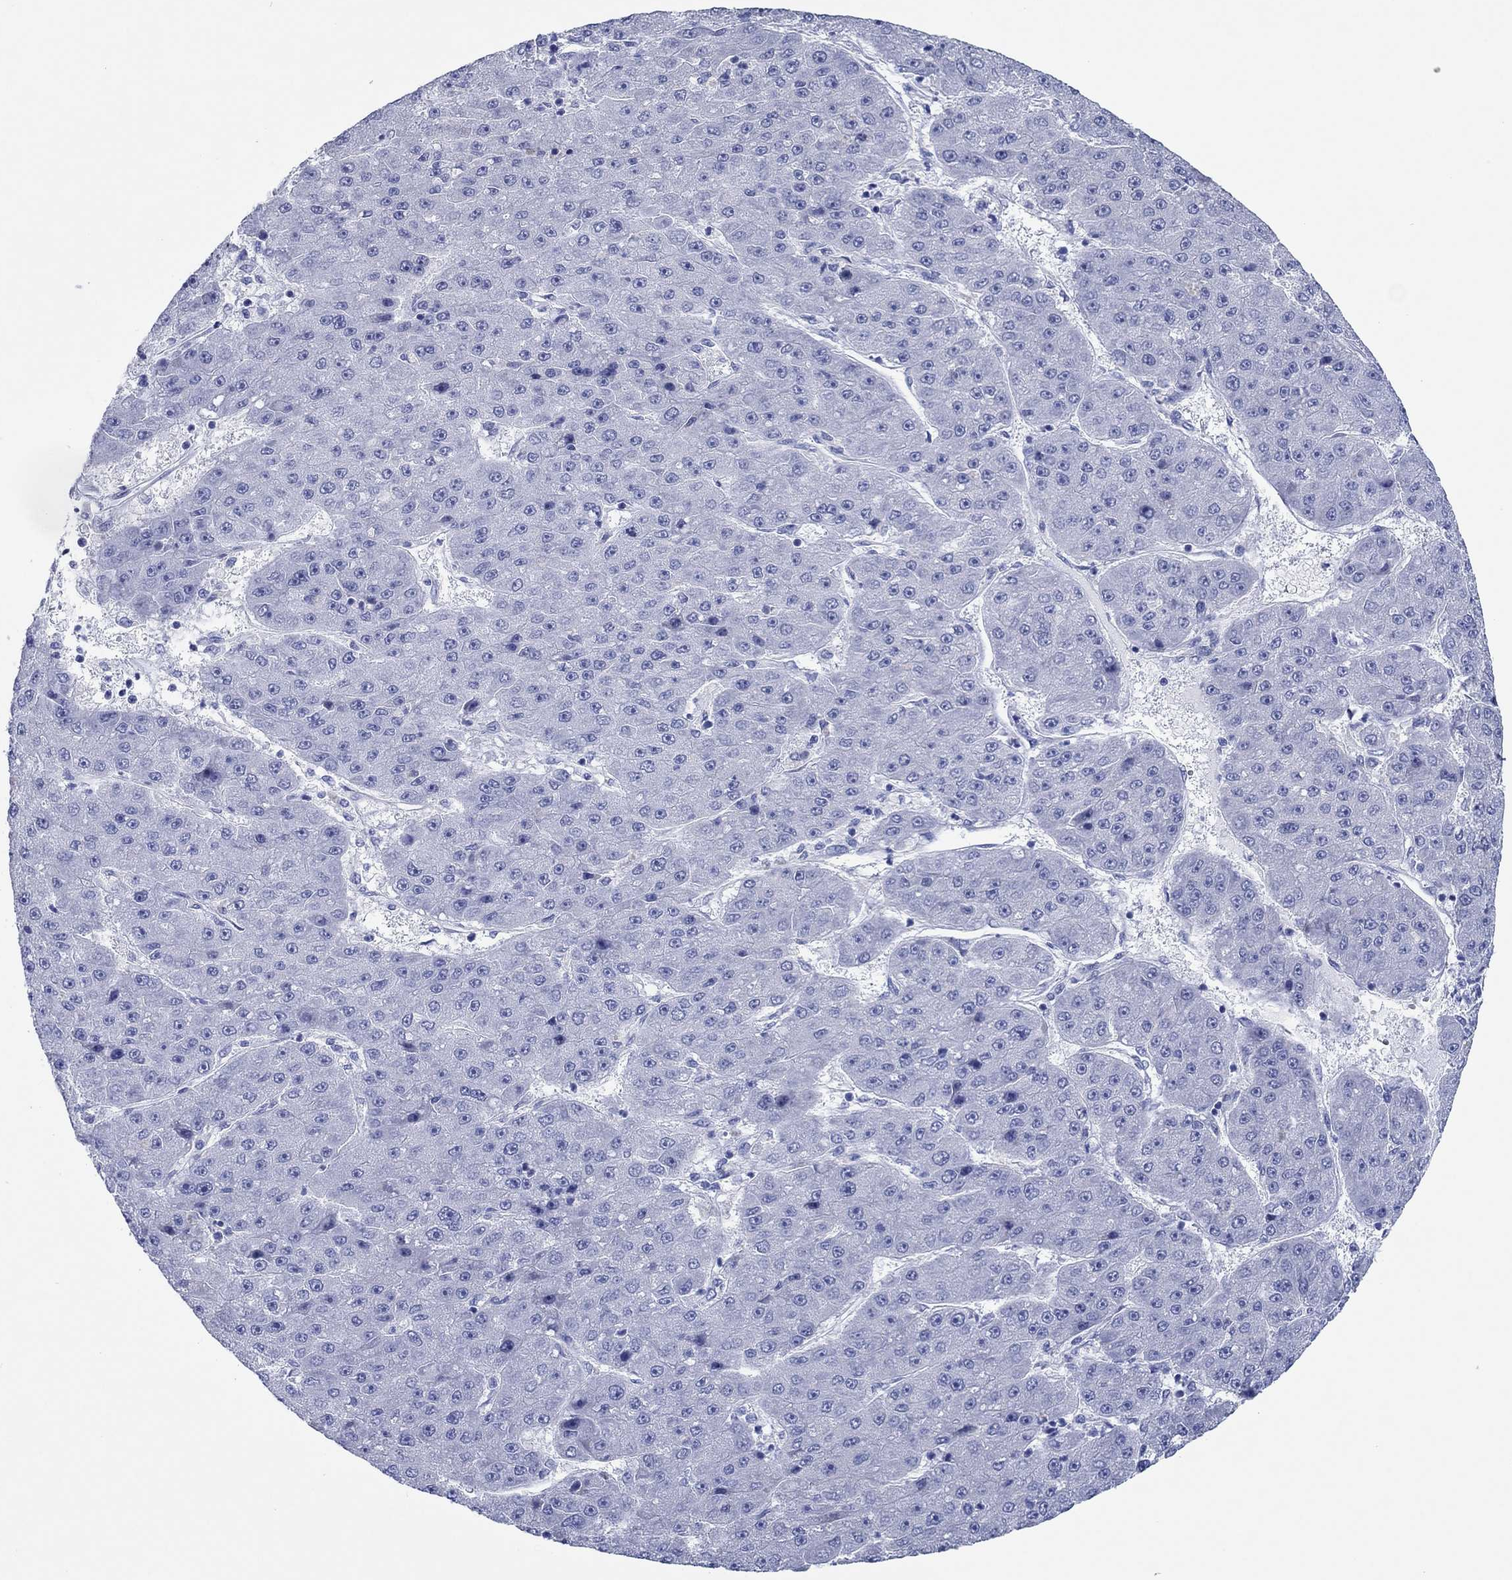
{"staining": {"intensity": "negative", "quantity": "none", "location": "none"}, "tissue": "liver cancer", "cell_type": "Tumor cells", "image_type": "cancer", "snomed": [{"axis": "morphology", "description": "Carcinoma, Hepatocellular, NOS"}, {"axis": "topography", "description": "Liver"}], "caption": "The histopathology image exhibits no significant staining in tumor cells of liver cancer (hepatocellular carcinoma).", "gene": "HCRT", "patient": {"sex": "male", "age": 67}}